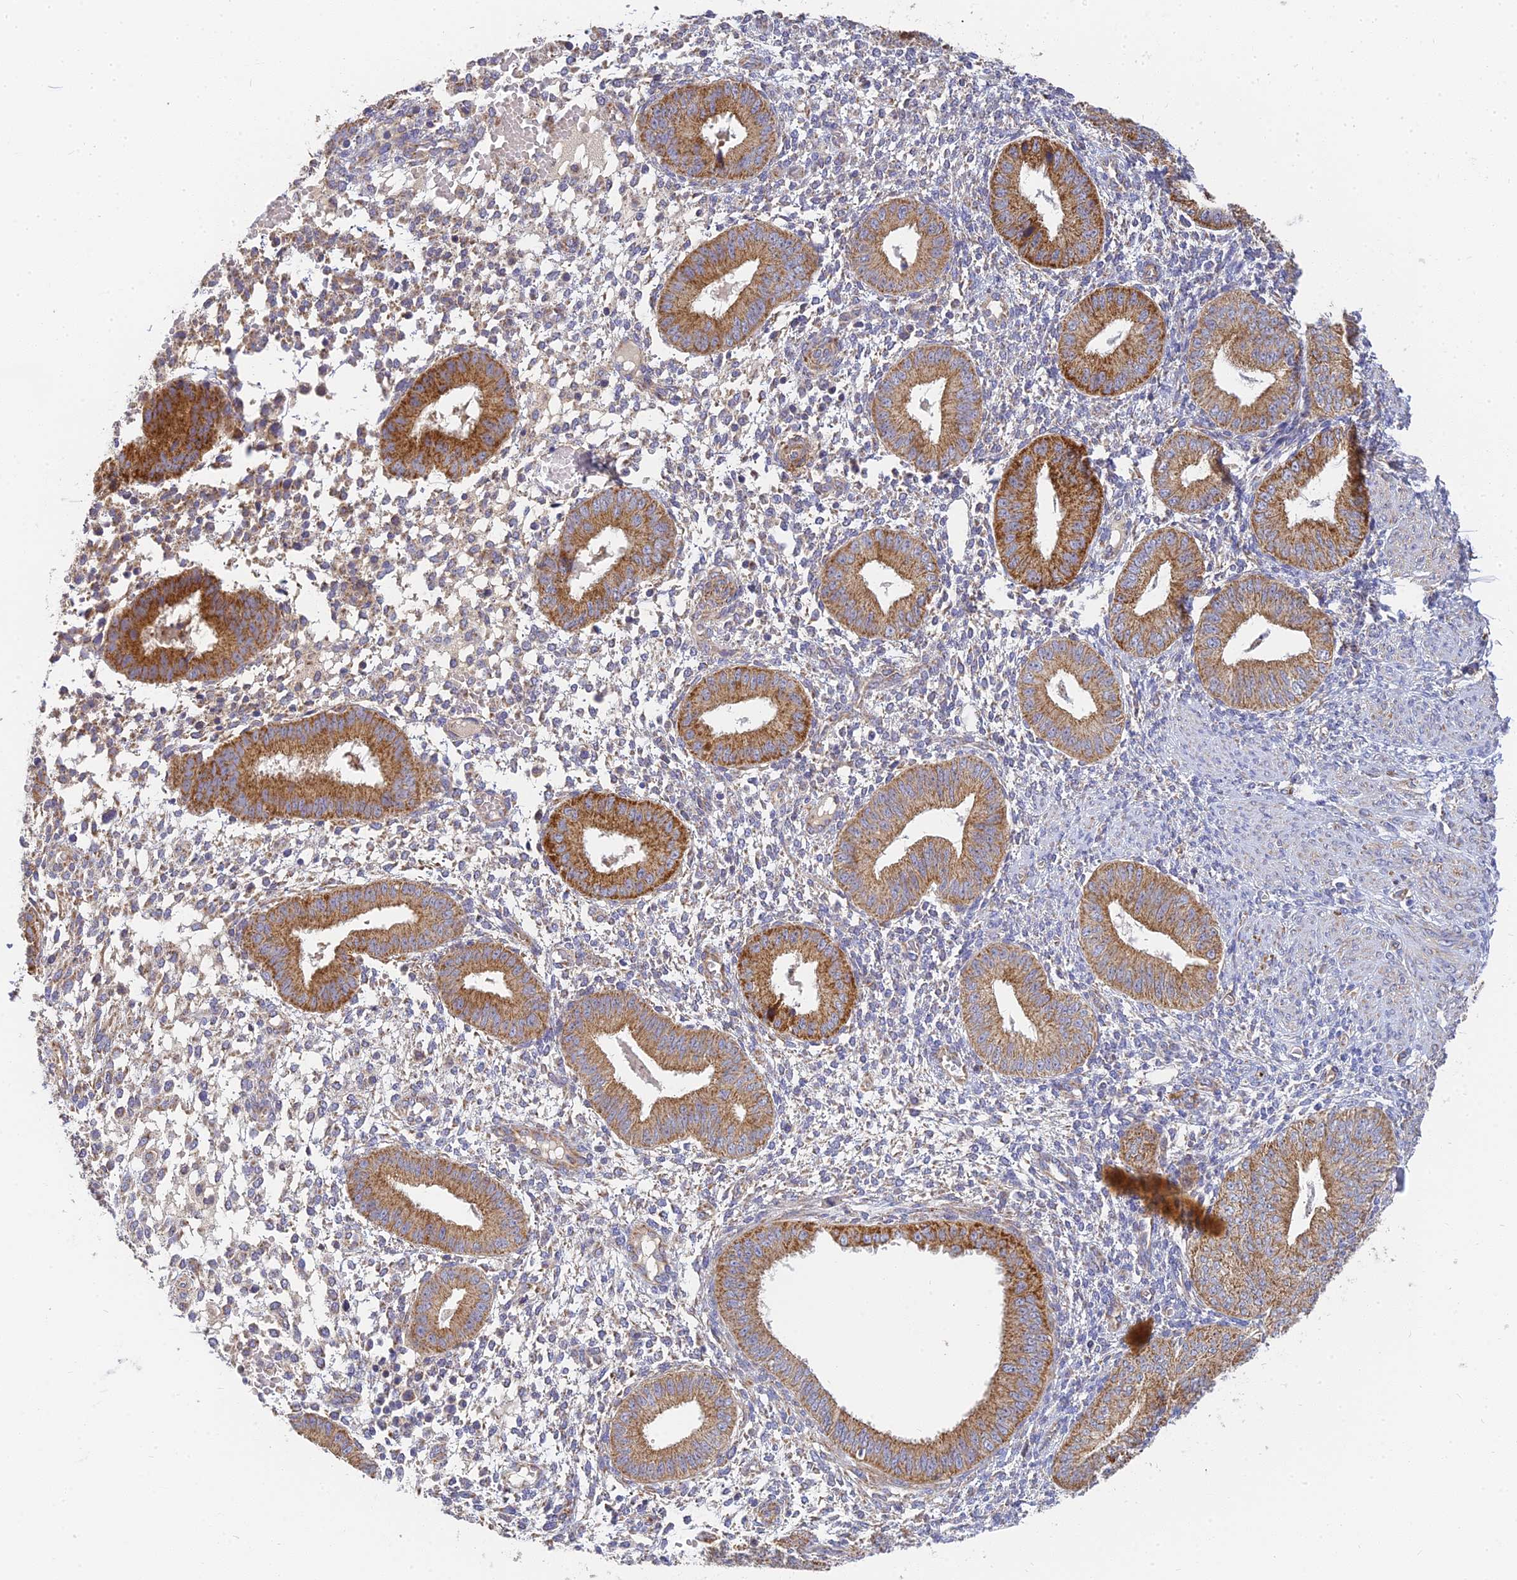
{"staining": {"intensity": "weak", "quantity": ">75%", "location": "cytoplasmic/membranous"}, "tissue": "endometrium", "cell_type": "Cells in endometrial stroma", "image_type": "normal", "snomed": [{"axis": "morphology", "description": "Normal tissue, NOS"}, {"axis": "topography", "description": "Endometrium"}], "caption": "Endometrium stained with DAB immunohistochemistry (IHC) reveals low levels of weak cytoplasmic/membranous staining in about >75% of cells in endometrial stroma. Immunohistochemistry (ihc) stains the protein of interest in brown and the nuclei are stained blue.", "gene": "MRPL15", "patient": {"sex": "female", "age": 49}}